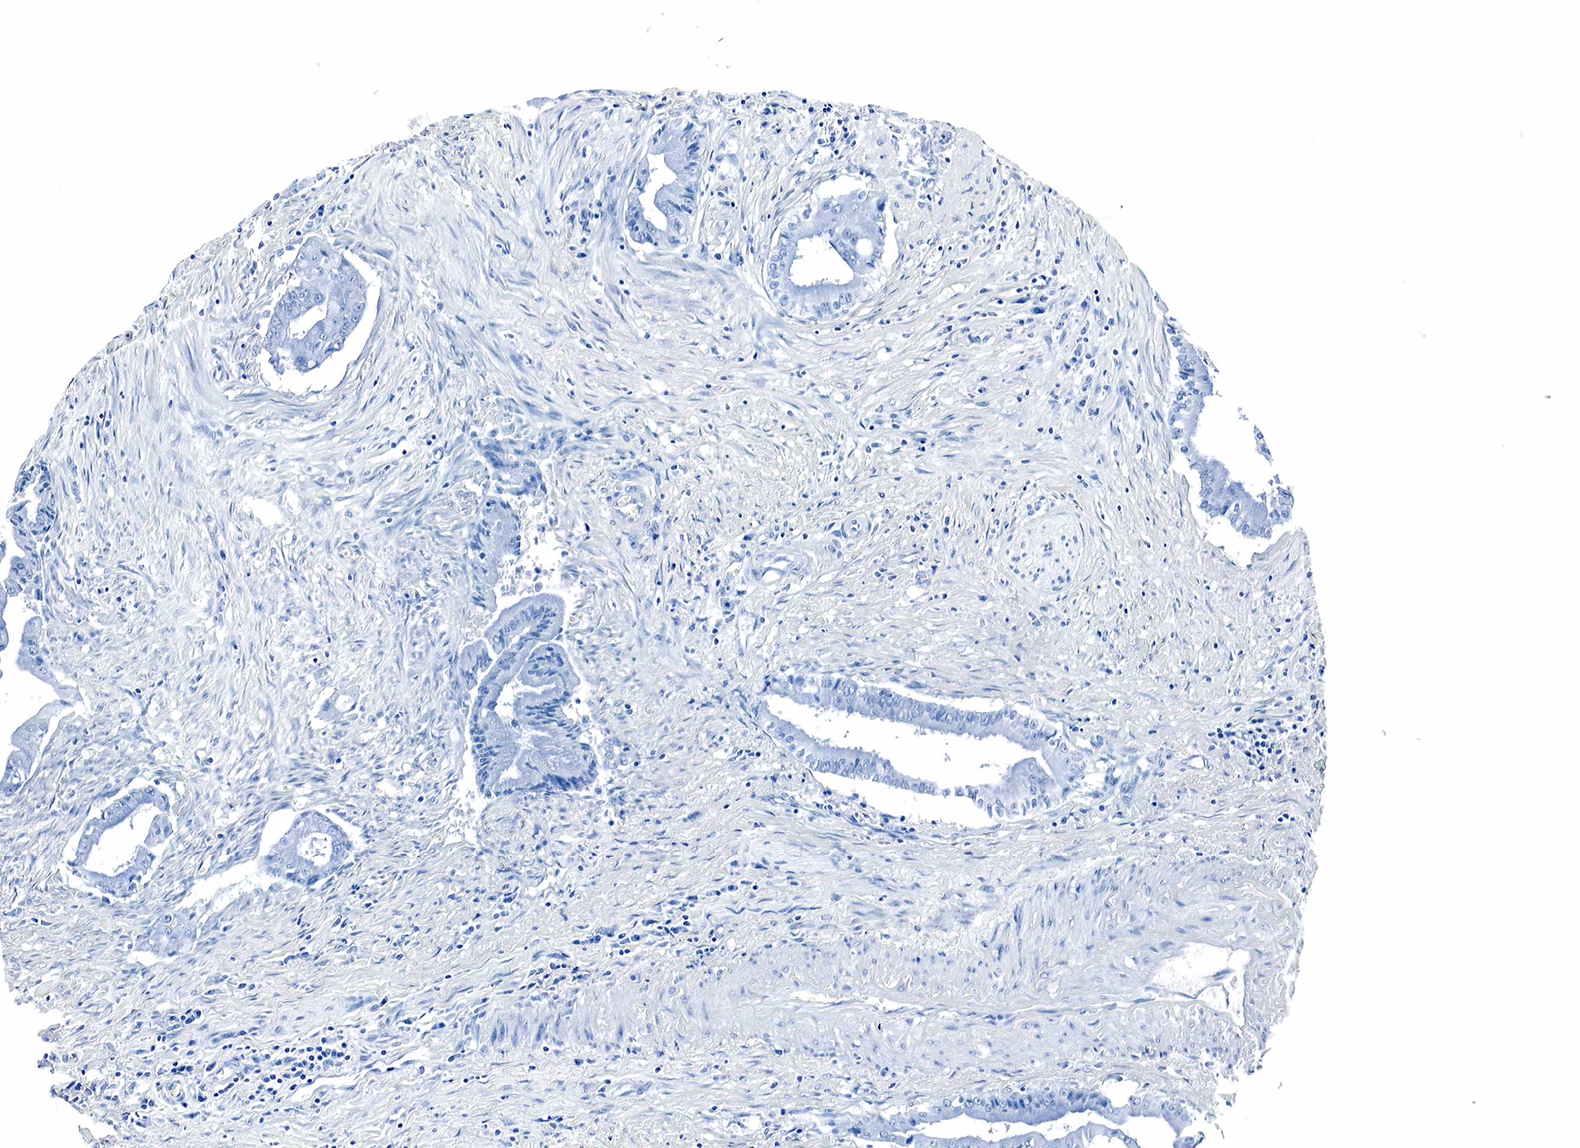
{"staining": {"intensity": "negative", "quantity": "none", "location": "none"}, "tissue": "pancreatic cancer", "cell_type": "Tumor cells", "image_type": "cancer", "snomed": [{"axis": "morphology", "description": "Adenocarcinoma, NOS"}, {"axis": "topography", "description": "Pancreas"}, {"axis": "topography", "description": "Stomach, upper"}], "caption": "An image of pancreatic adenocarcinoma stained for a protein displays no brown staining in tumor cells. (DAB (3,3'-diaminobenzidine) immunohistochemistry visualized using brightfield microscopy, high magnification).", "gene": "GAST", "patient": {"sex": "male", "age": 77}}